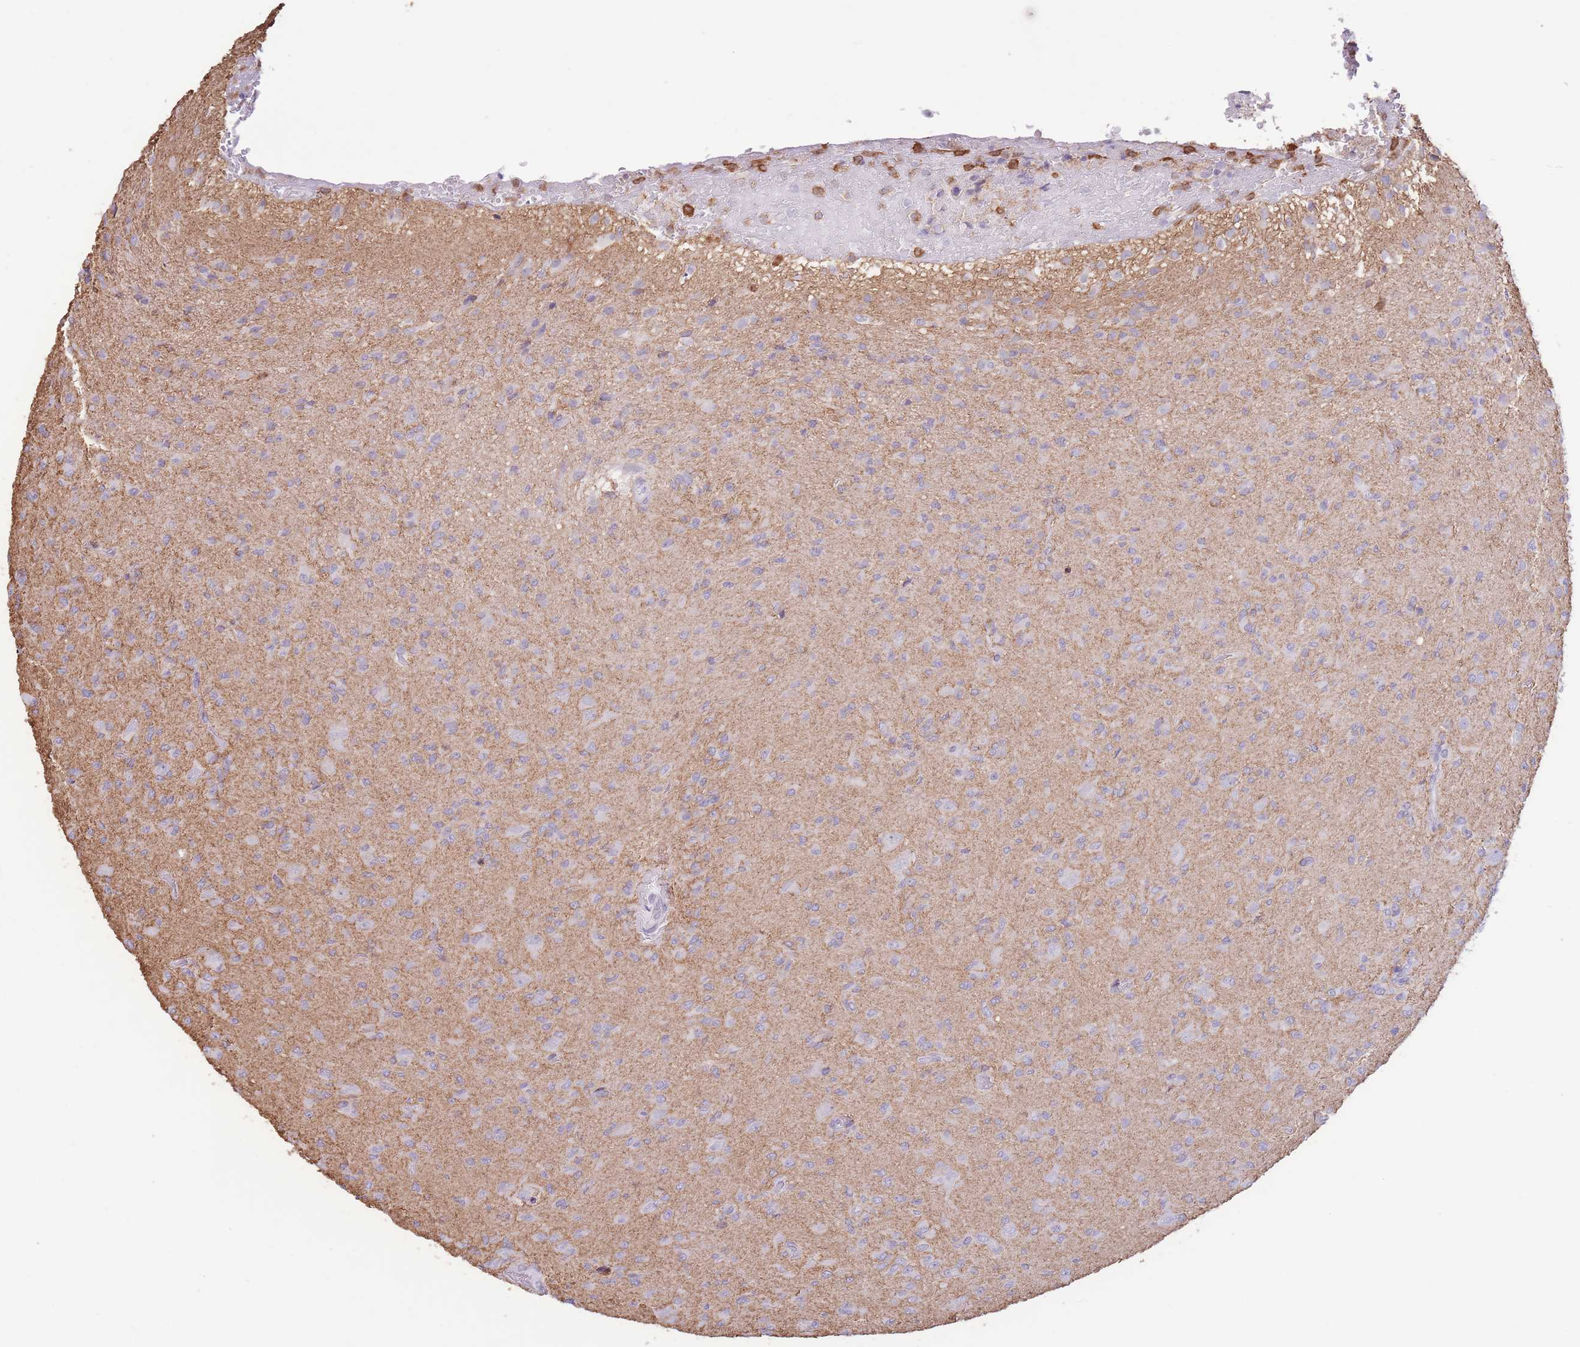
{"staining": {"intensity": "negative", "quantity": "none", "location": "none"}, "tissue": "glioma", "cell_type": "Tumor cells", "image_type": "cancer", "snomed": [{"axis": "morphology", "description": "Glioma, malignant, High grade"}, {"axis": "topography", "description": "Brain"}], "caption": "This is an IHC micrograph of human glioma. There is no staining in tumor cells.", "gene": "LCLAT1", "patient": {"sex": "male", "age": 36}}